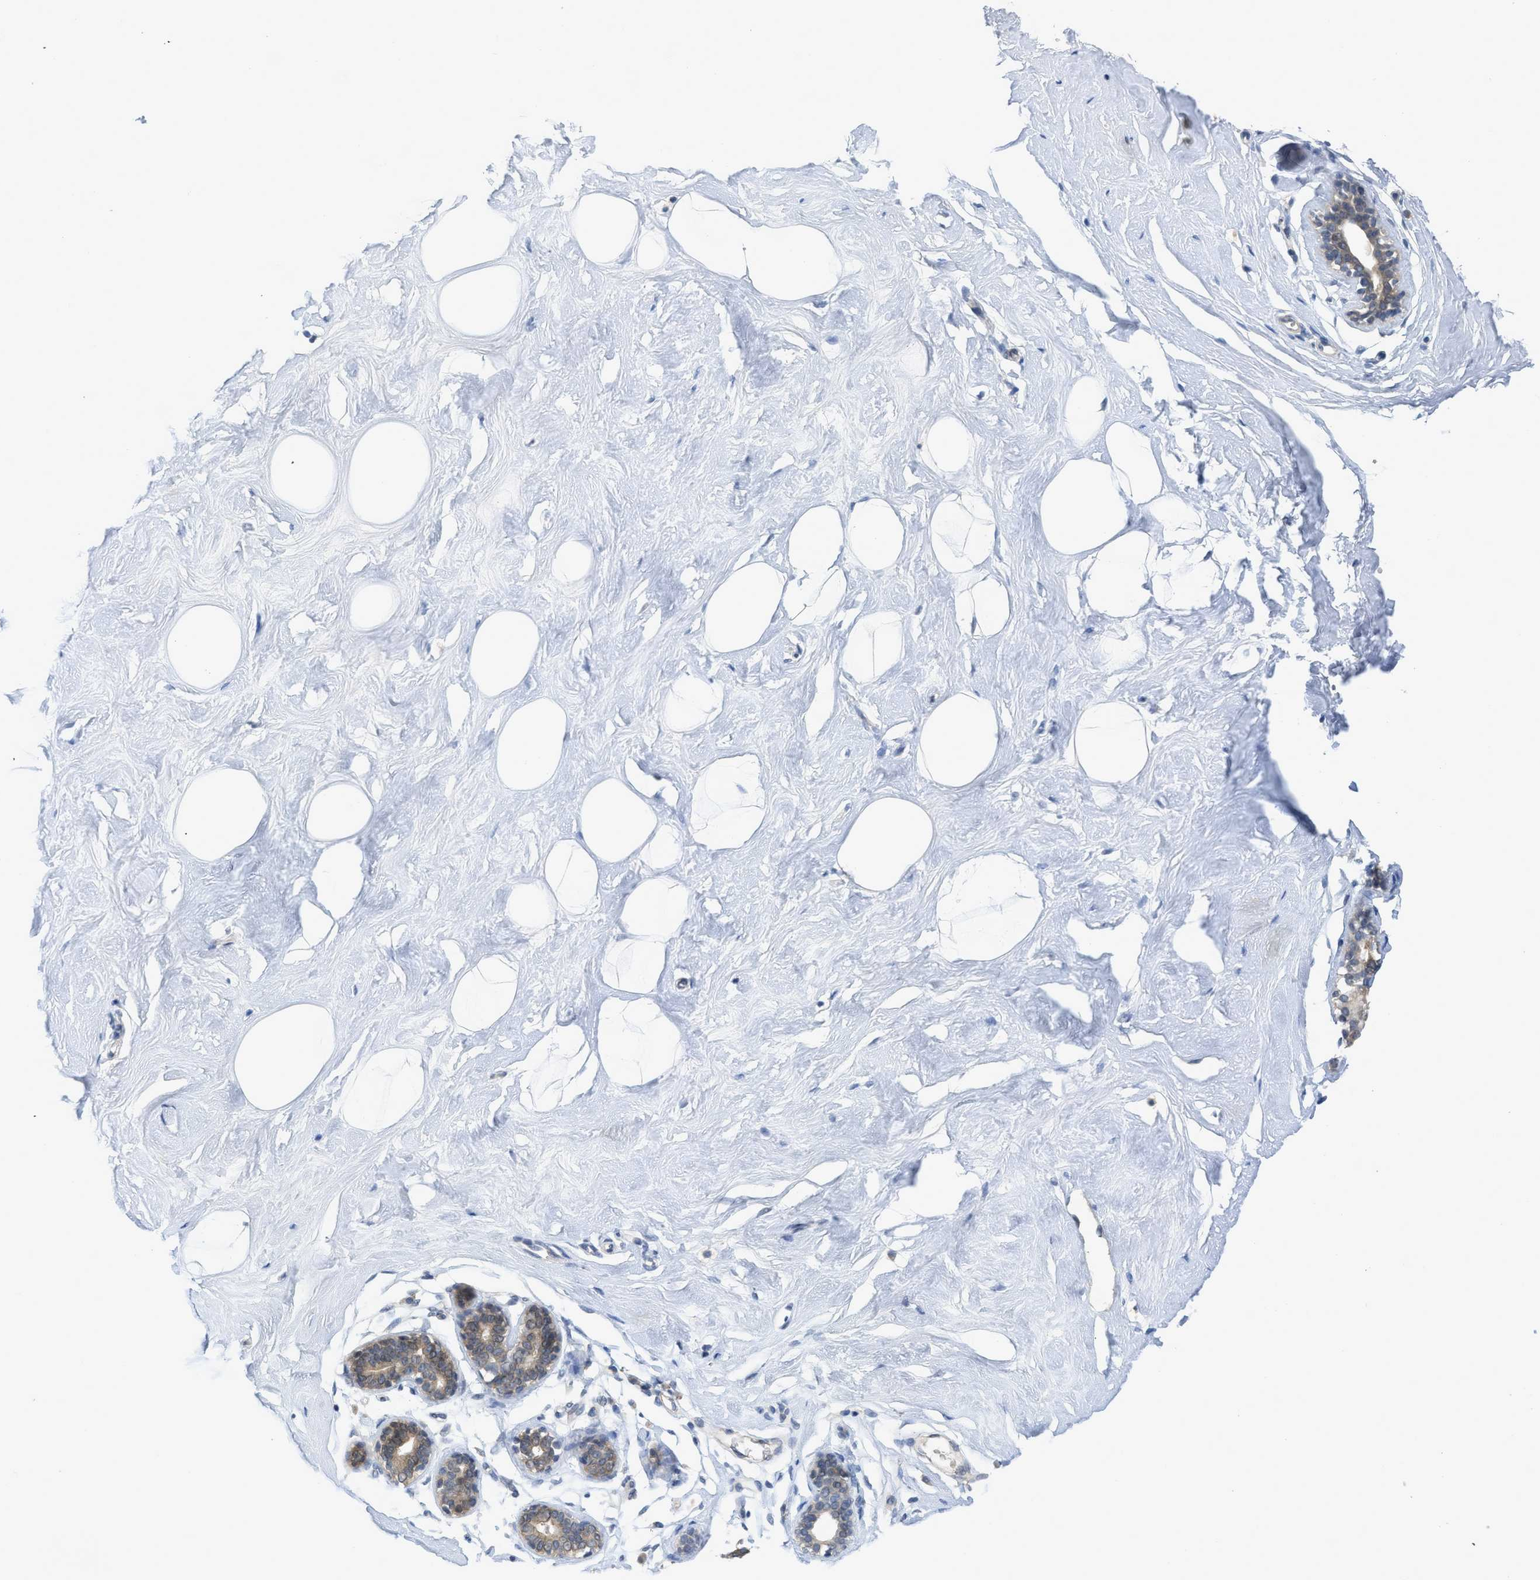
{"staining": {"intensity": "negative", "quantity": "none", "location": "none"}, "tissue": "breast", "cell_type": "Adipocytes", "image_type": "normal", "snomed": [{"axis": "morphology", "description": "Normal tissue, NOS"}, {"axis": "topography", "description": "Breast"}], "caption": "An immunohistochemistry histopathology image of normal breast is shown. There is no staining in adipocytes of breast. (Stains: DAB (3,3'-diaminobenzidine) immunohistochemistry with hematoxylin counter stain, Microscopy: brightfield microscopy at high magnification).", "gene": "TNFAIP1", "patient": {"sex": "female", "age": 23}}